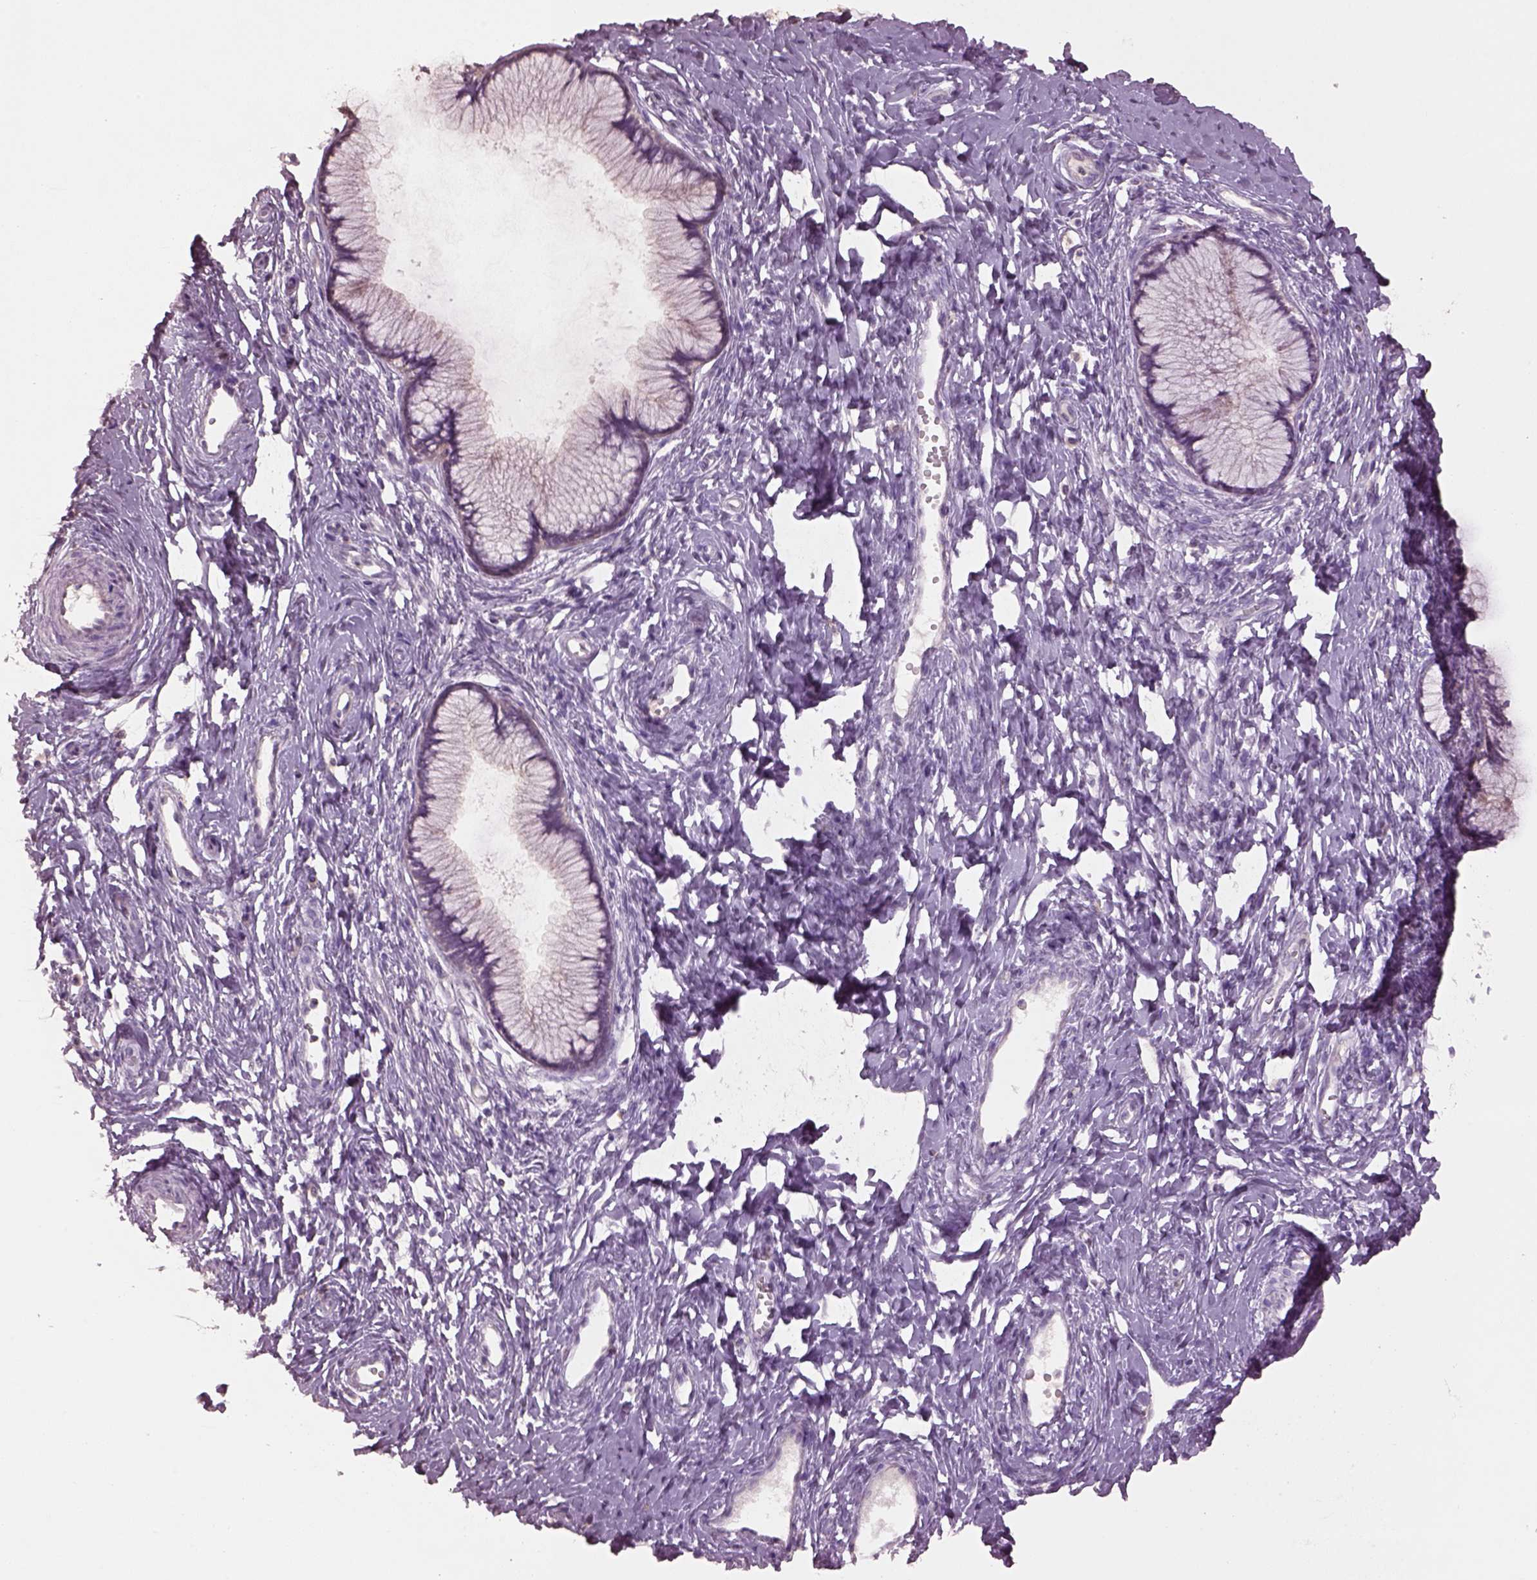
{"staining": {"intensity": "negative", "quantity": "none", "location": "none"}, "tissue": "cervix", "cell_type": "Glandular cells", "image_type": "normal", "snomed": [{"axis": "morphology", "description": "Normal tissue, NOS"}, {"axis": "topography", "description": "Cervix"}], "caption": "DAB immunohistochemical staining of unremarkable human cervix shows no significant staining in glandular cells.", "gene": "KCNIP3", "patient": {"sex": "female", "age": 40}}